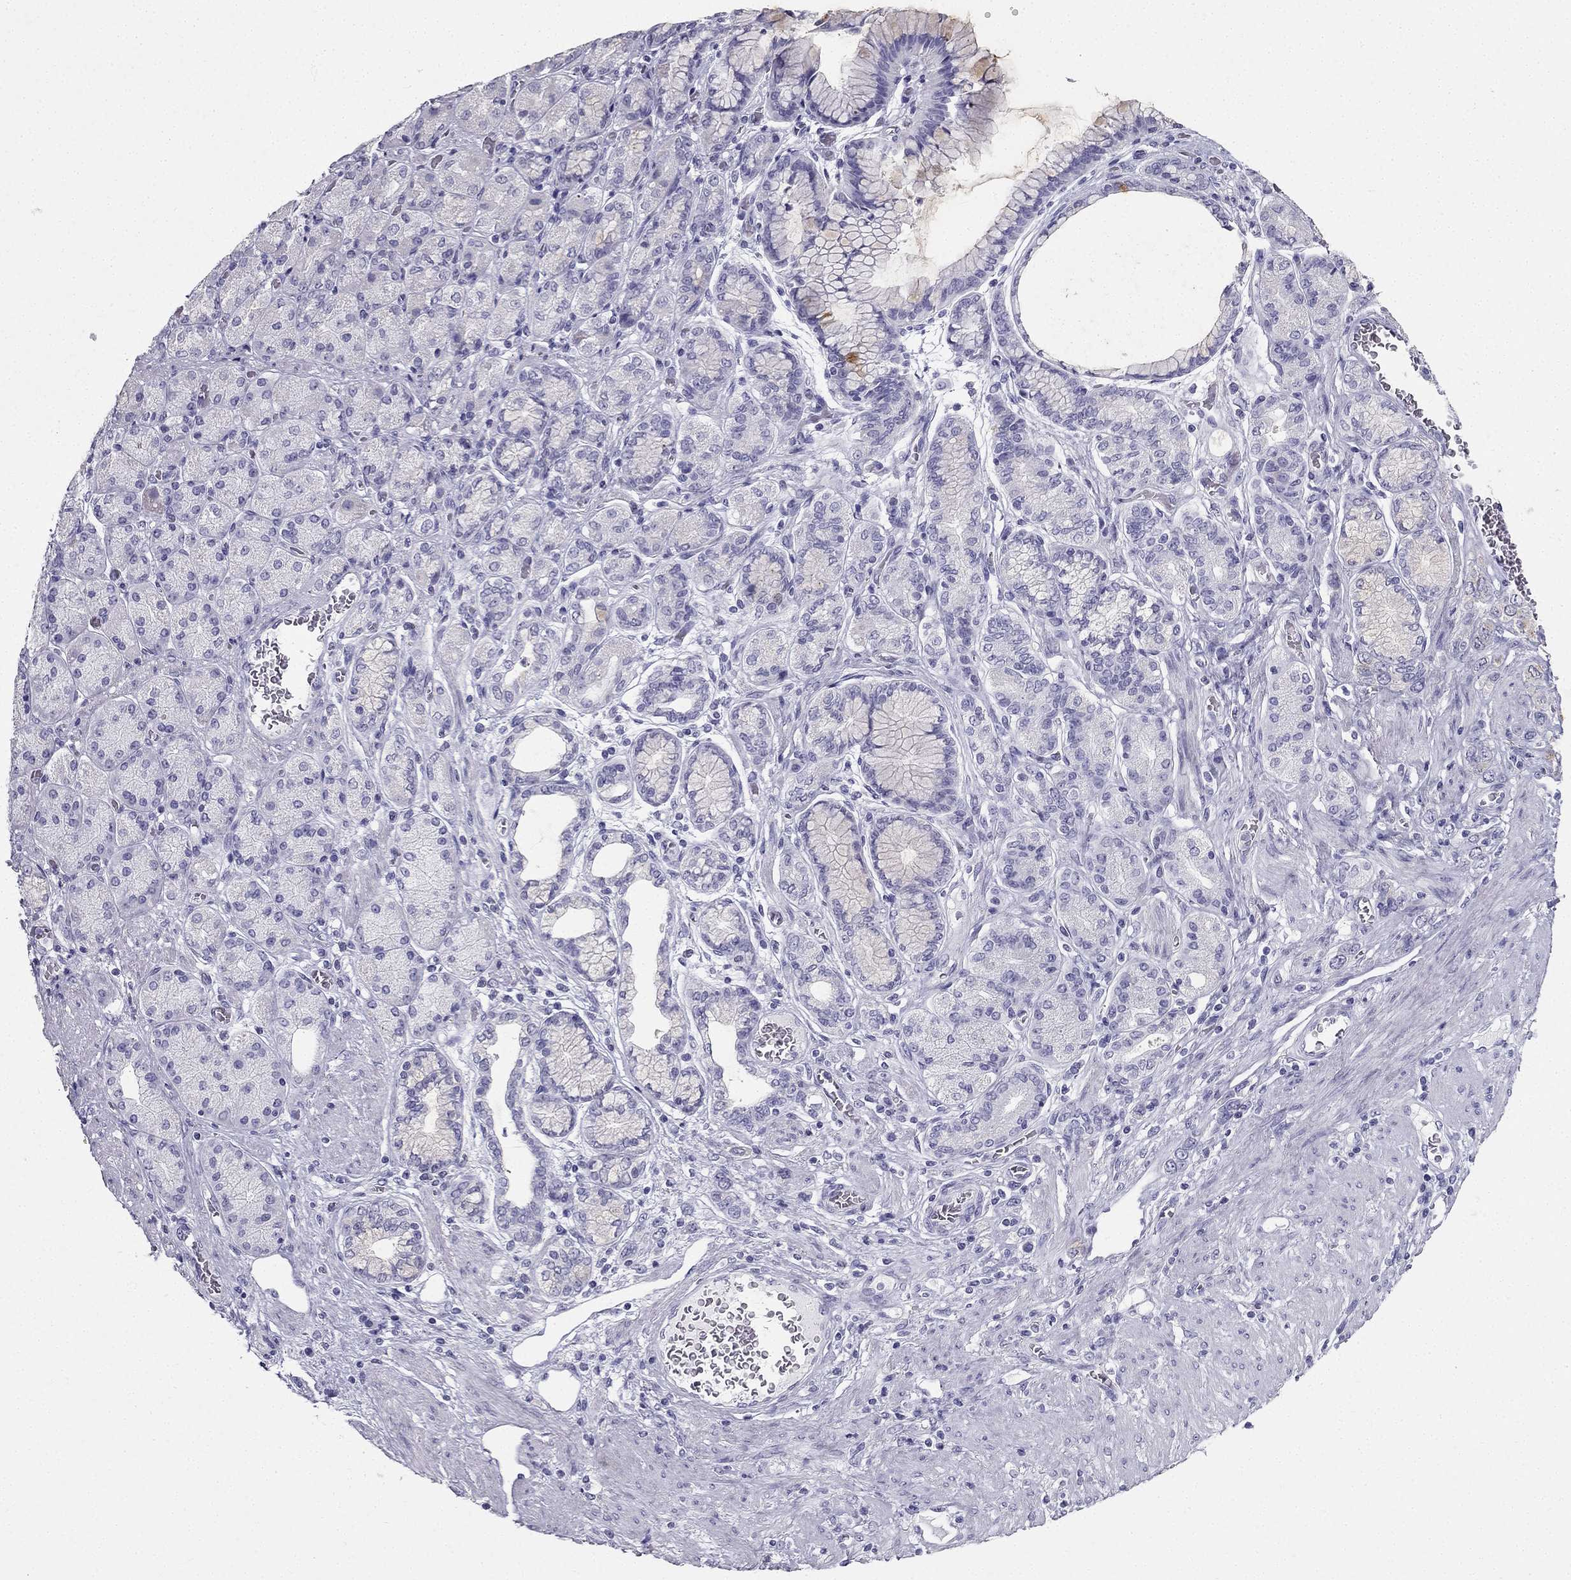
{"staining": {"intensity": "negative", "quantity": "none", "location": "none"}, "tissue": "stomach cancer", "cell_type": "Tumor cells", "image_type": "cancer", "snomed": [{"axis": "morphology", "description": "Normal tissue, NOS"}, {"axis": "morphology", "description": "Adenocarcinoma, NOS"}, {"axis": "morphology", "description": "Adenocarcinoma, High grade"}, {"axis": "topography", "description": "Stomach, upper"}, {"axis": "topography", "description": "Stomach"}], "caption": "Tumor cells are negative for brown protein staining in stomach cancer (adenocarcinoma (high-grade)).", "gene": "TFF3", "patient": {"sex": "female", "age": 65}}